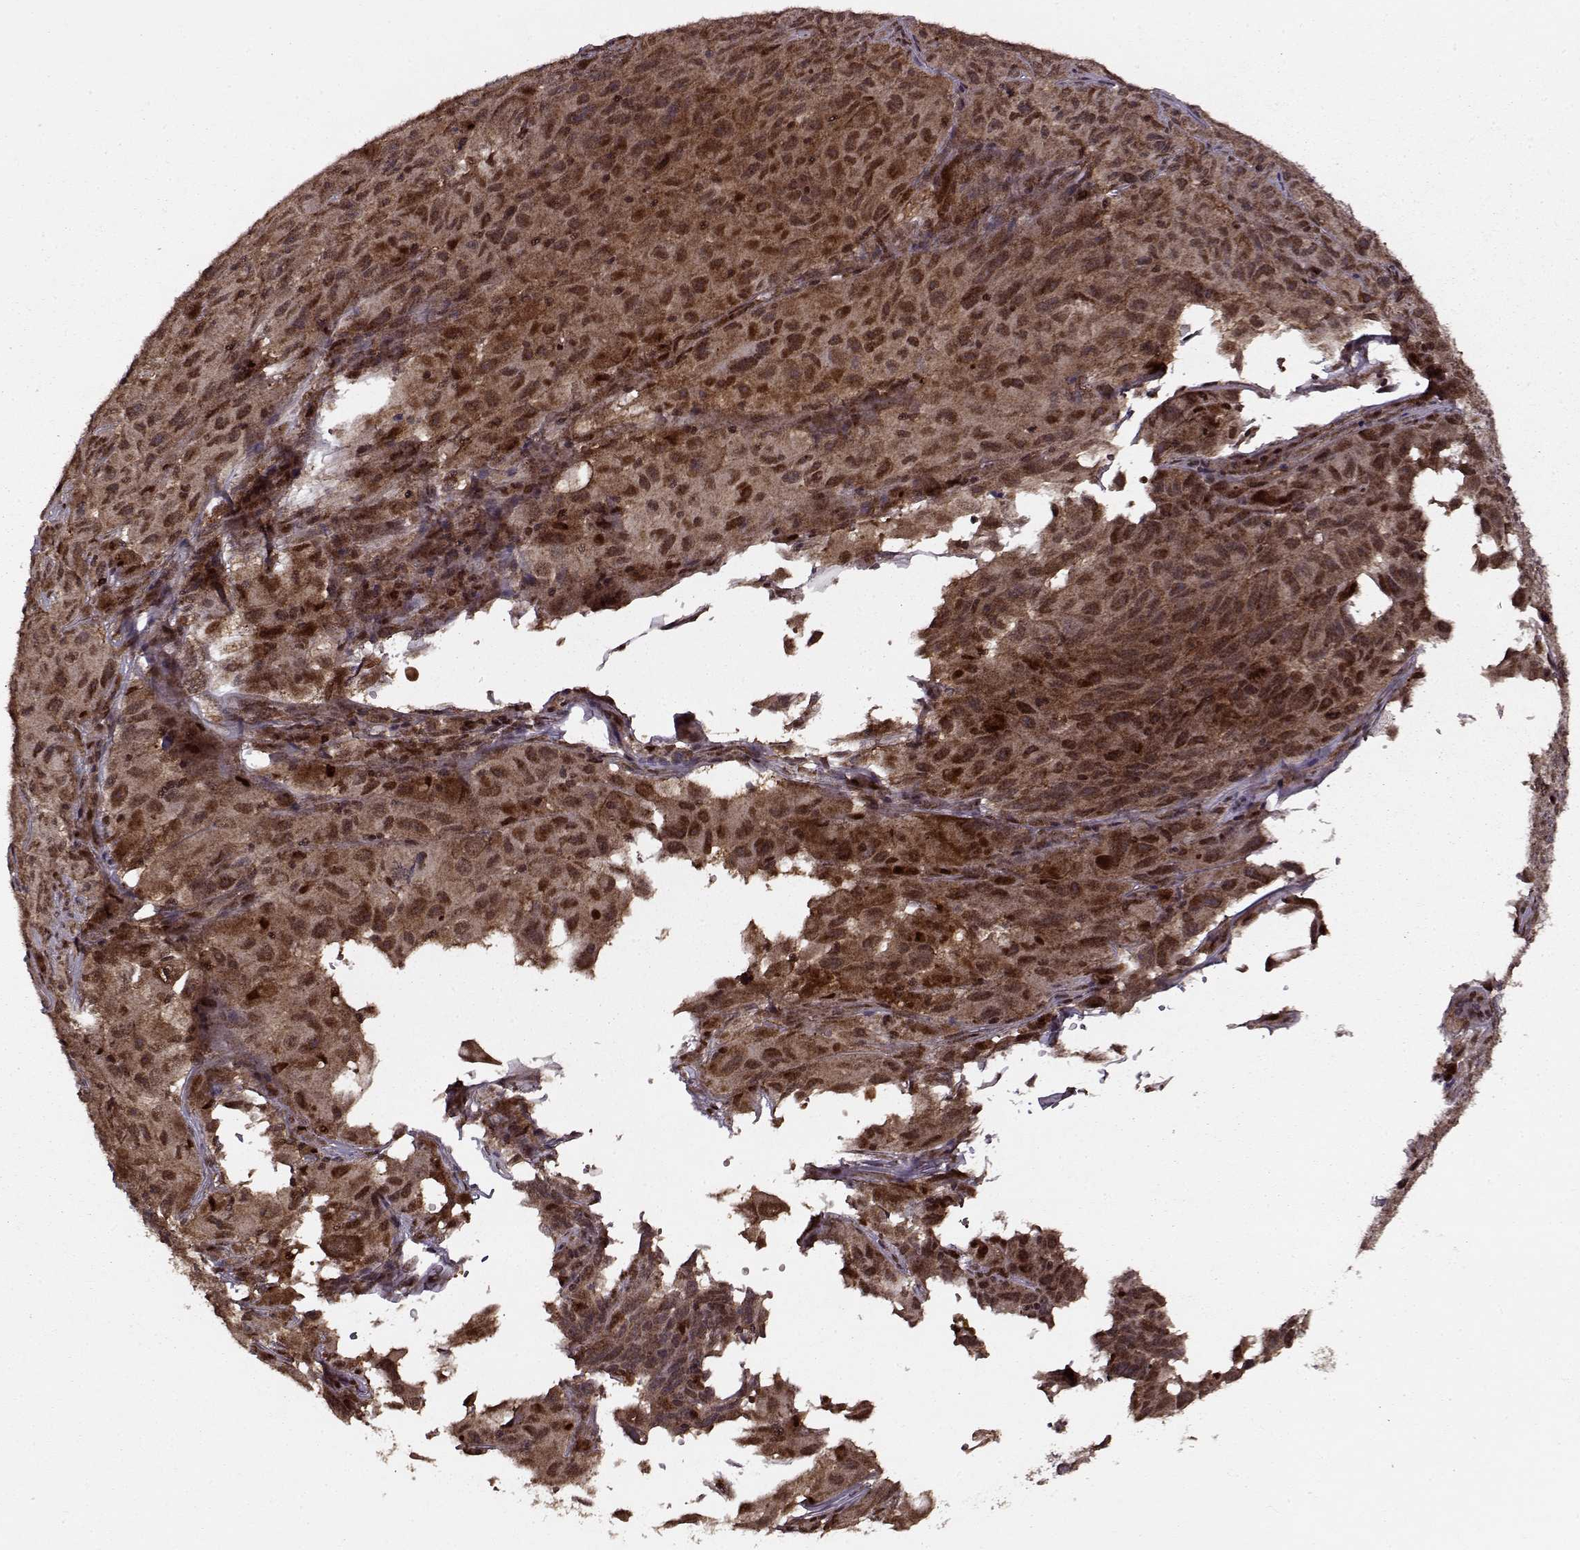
{"staining": {"intensity": "moderate", "quantity": ">75%", "location": "cytoplasmic/membranous,nuclear"}, "tissue": "melanoma", "cell_type": "Tumor cells", "image_type": "cancer", "snomed": [{"axis": "morphology", "description": "Malignant melanoma, NOS"}, {"axis": "topography", "description": "Vulva, labia, clitoris and Bartholin´s gland, NO"}], "caption": "High-power microscopy captured an immunohistochemistry (IHC) micrograph of melanoma, revealing moderate cytoplasmic/membranous and nuclear positivity in about >75% of tumor cells.", "gene": "PSMA7", "patient": {"sex": "female", "age": 75}}